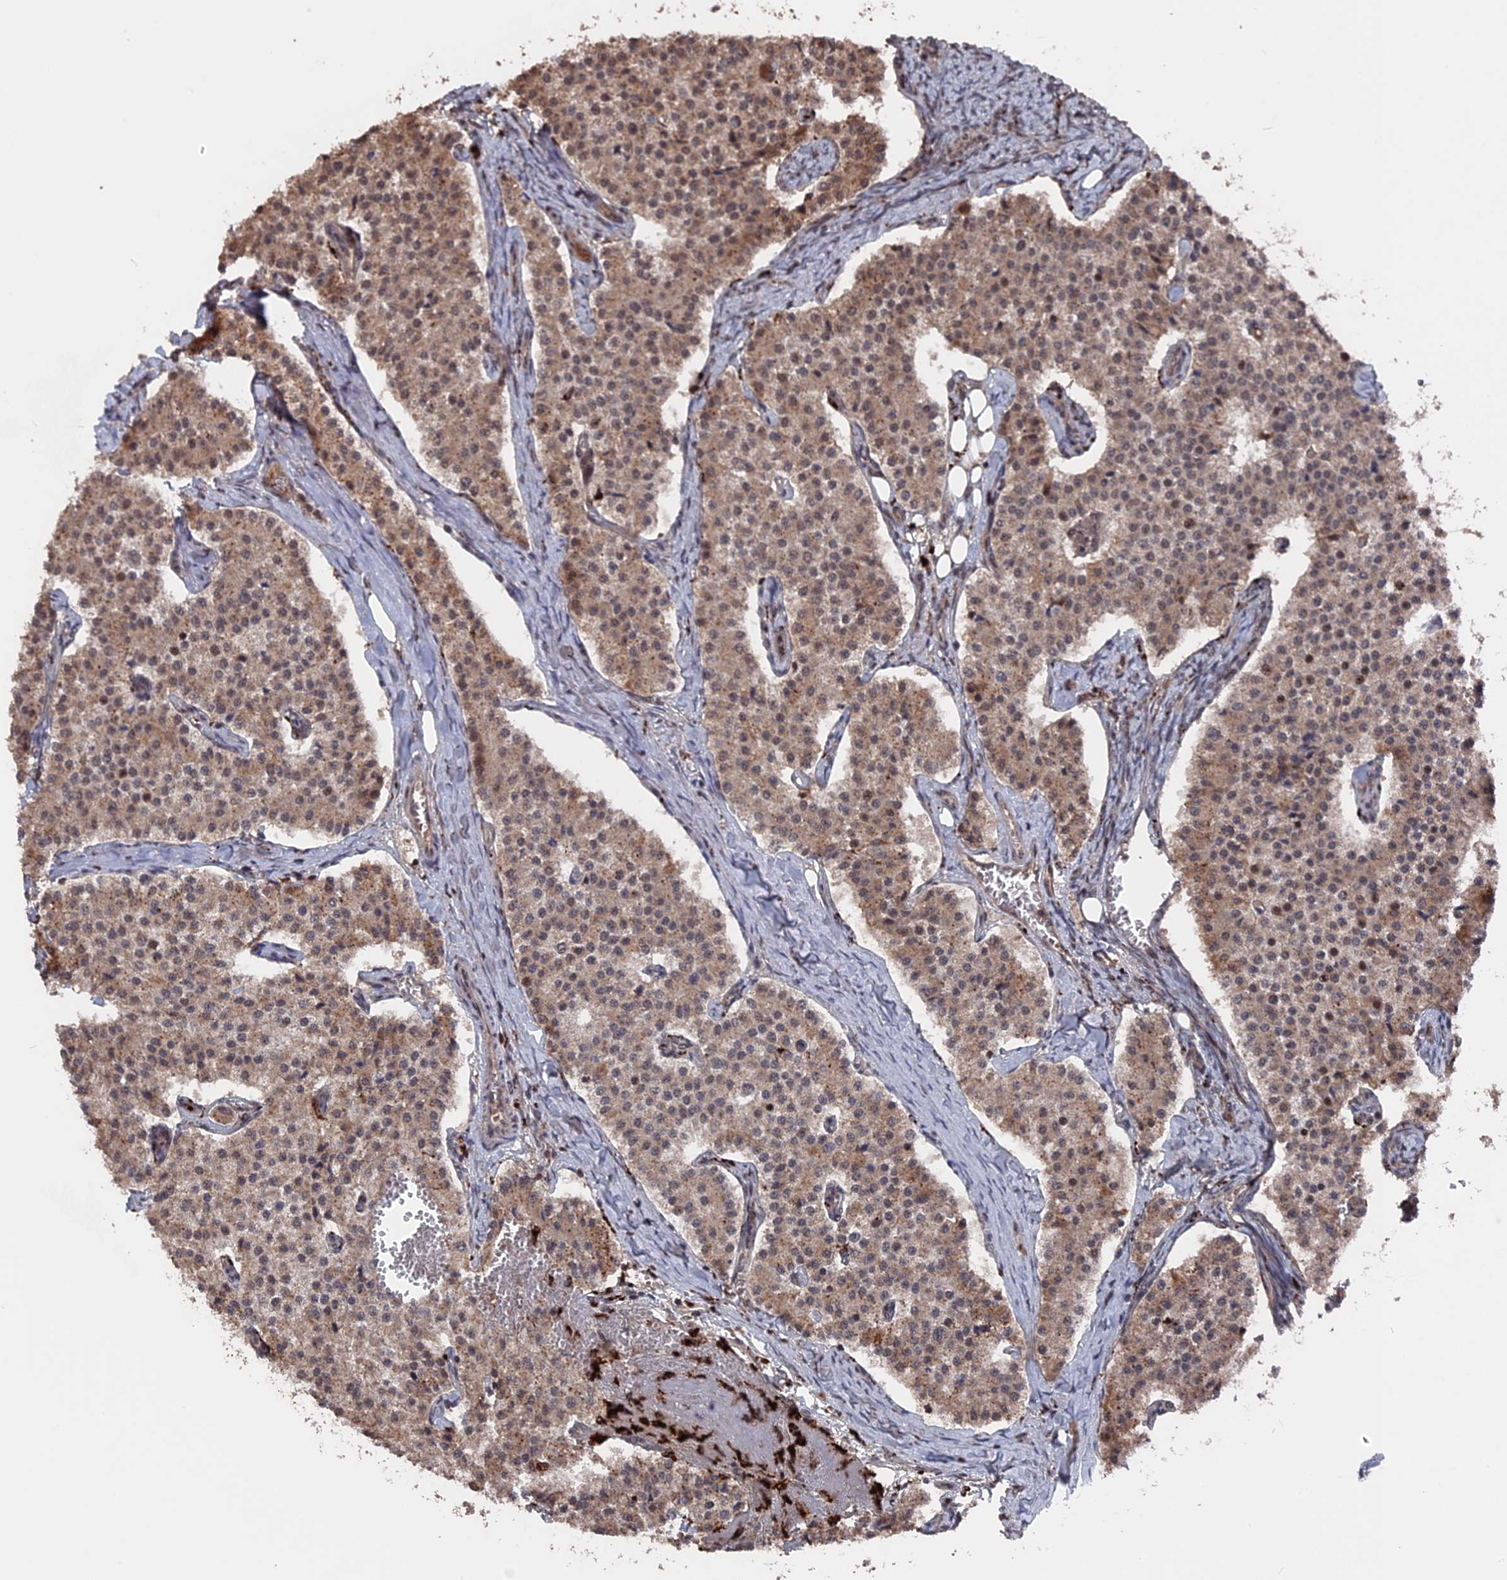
{"staining": {"intensity": "weak", "quantity": ">75%", "location": "cytoplasmic/membranous,nuclear"}, "tissue": "carcinoid", "cell_type": "Tumor cells", "image_type": "cancer", "snomed": [{"axis": "morphology", "description": "Carcinoid, malignant, NOS"}, {"axis": "topography", "description": "Colon"}], "caption": "Human carcinoid (malignant) stained with a protein marker demonstrates weak staining in tumor cells.", "gene": "TELO2", "patient": {"sex": "female", "age": 52}}